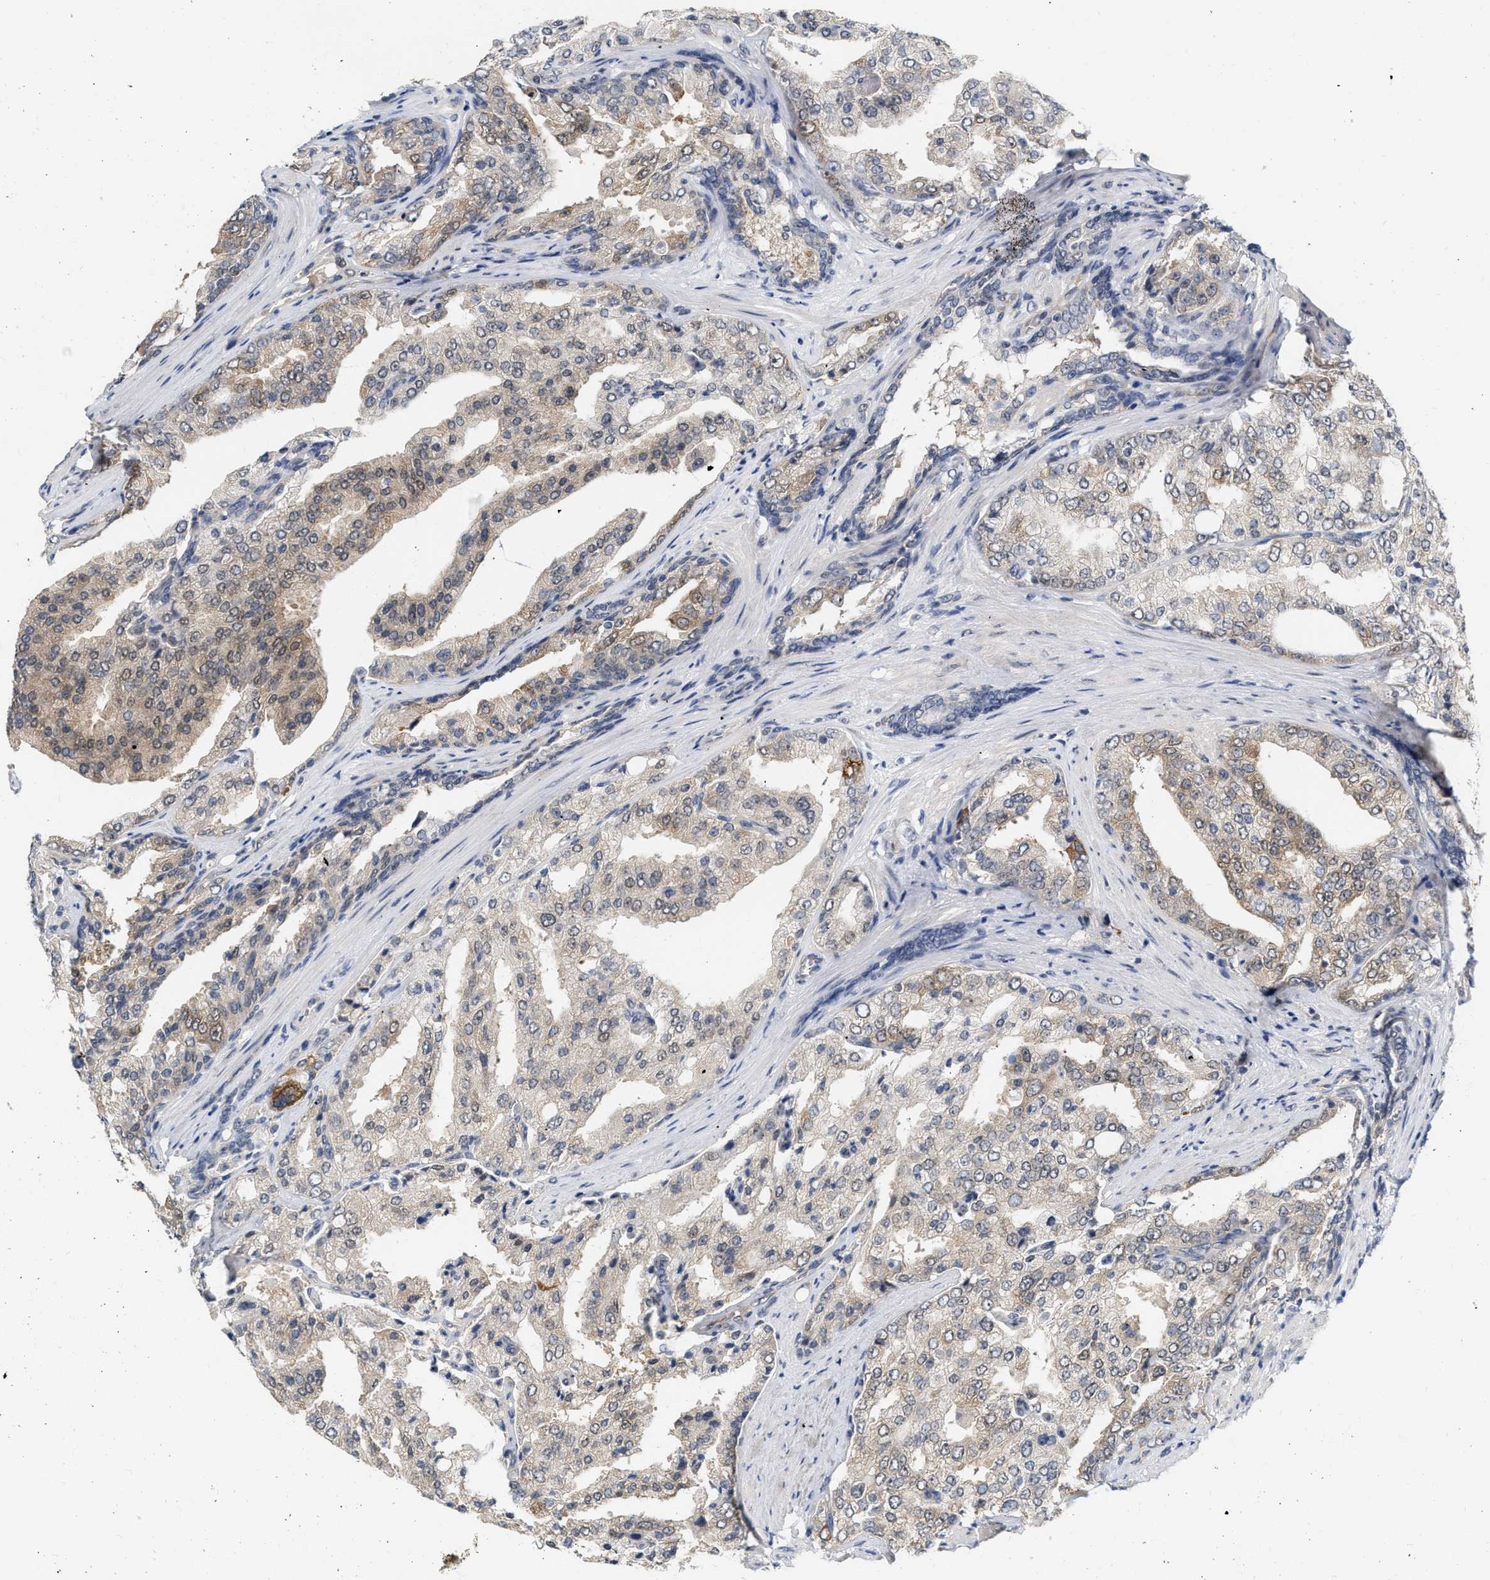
{"staining": {"intensity": "weak", "quantity": "25%-75%", "location": "cytoplasmic/membranous"}, "tissue": "prostate cancer", "cell_type": "Tumor cells", "image_type": "cancer", "snomed": [{"axis": "morphology", "description": "Adenocarcinoma, High grade"}, {"axis": "topography", "description": "Prostate"}], "caption": "Protein staining demonstrates weak cytoplasmic/membranous staining in about 25%-75% of tumor cells in prostate cancer (adenocarcinoma (high-grade)).", "gene": "RUVBL1", "patient": {"sex": "male", "age": 50}}